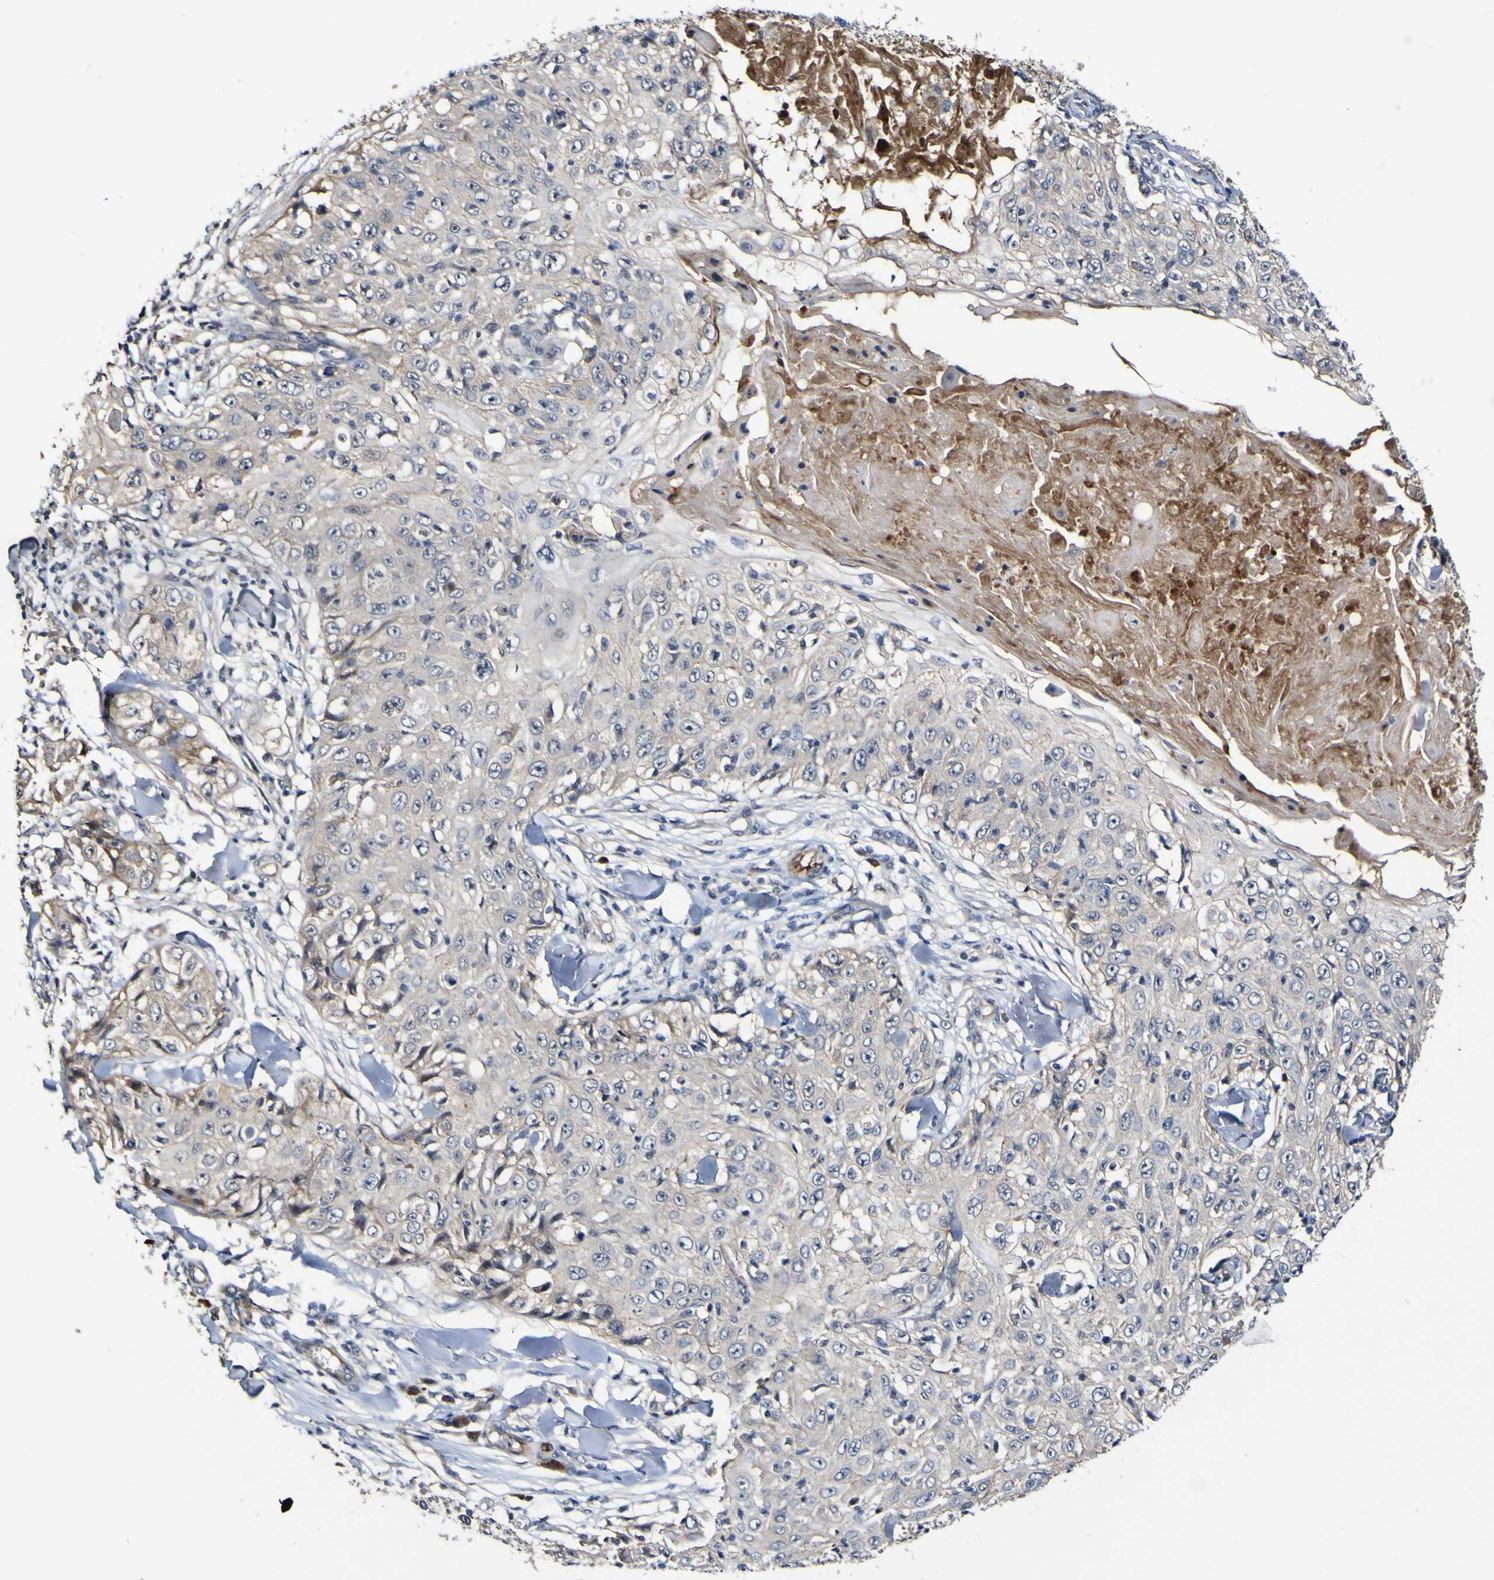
{"staining": {"intensity": "negative", "quantity": "none", "location": "none"}, "tissue": "skin cancer", "cell_type": "Tumor cells", "image_type": "cancer", "snomed": [{"axis": "morphology", "description": "Squamous cell carcinoma, NOS"}, {"axis": "topography", "description": "Skin"}], "caption": "This photomicrograph is of skin squamous cell carcinoma stained with immunohistochemistry (IHC) to label a protein in brown with the nuclei are counter-stained blue. There is no staining in tumor cells. The staining is performed using DAB brown chromogen with nuclei counter-stained in using hematoxylin.", "gene": "CCL2", "patient": {"sex": "male", "age": 86}}